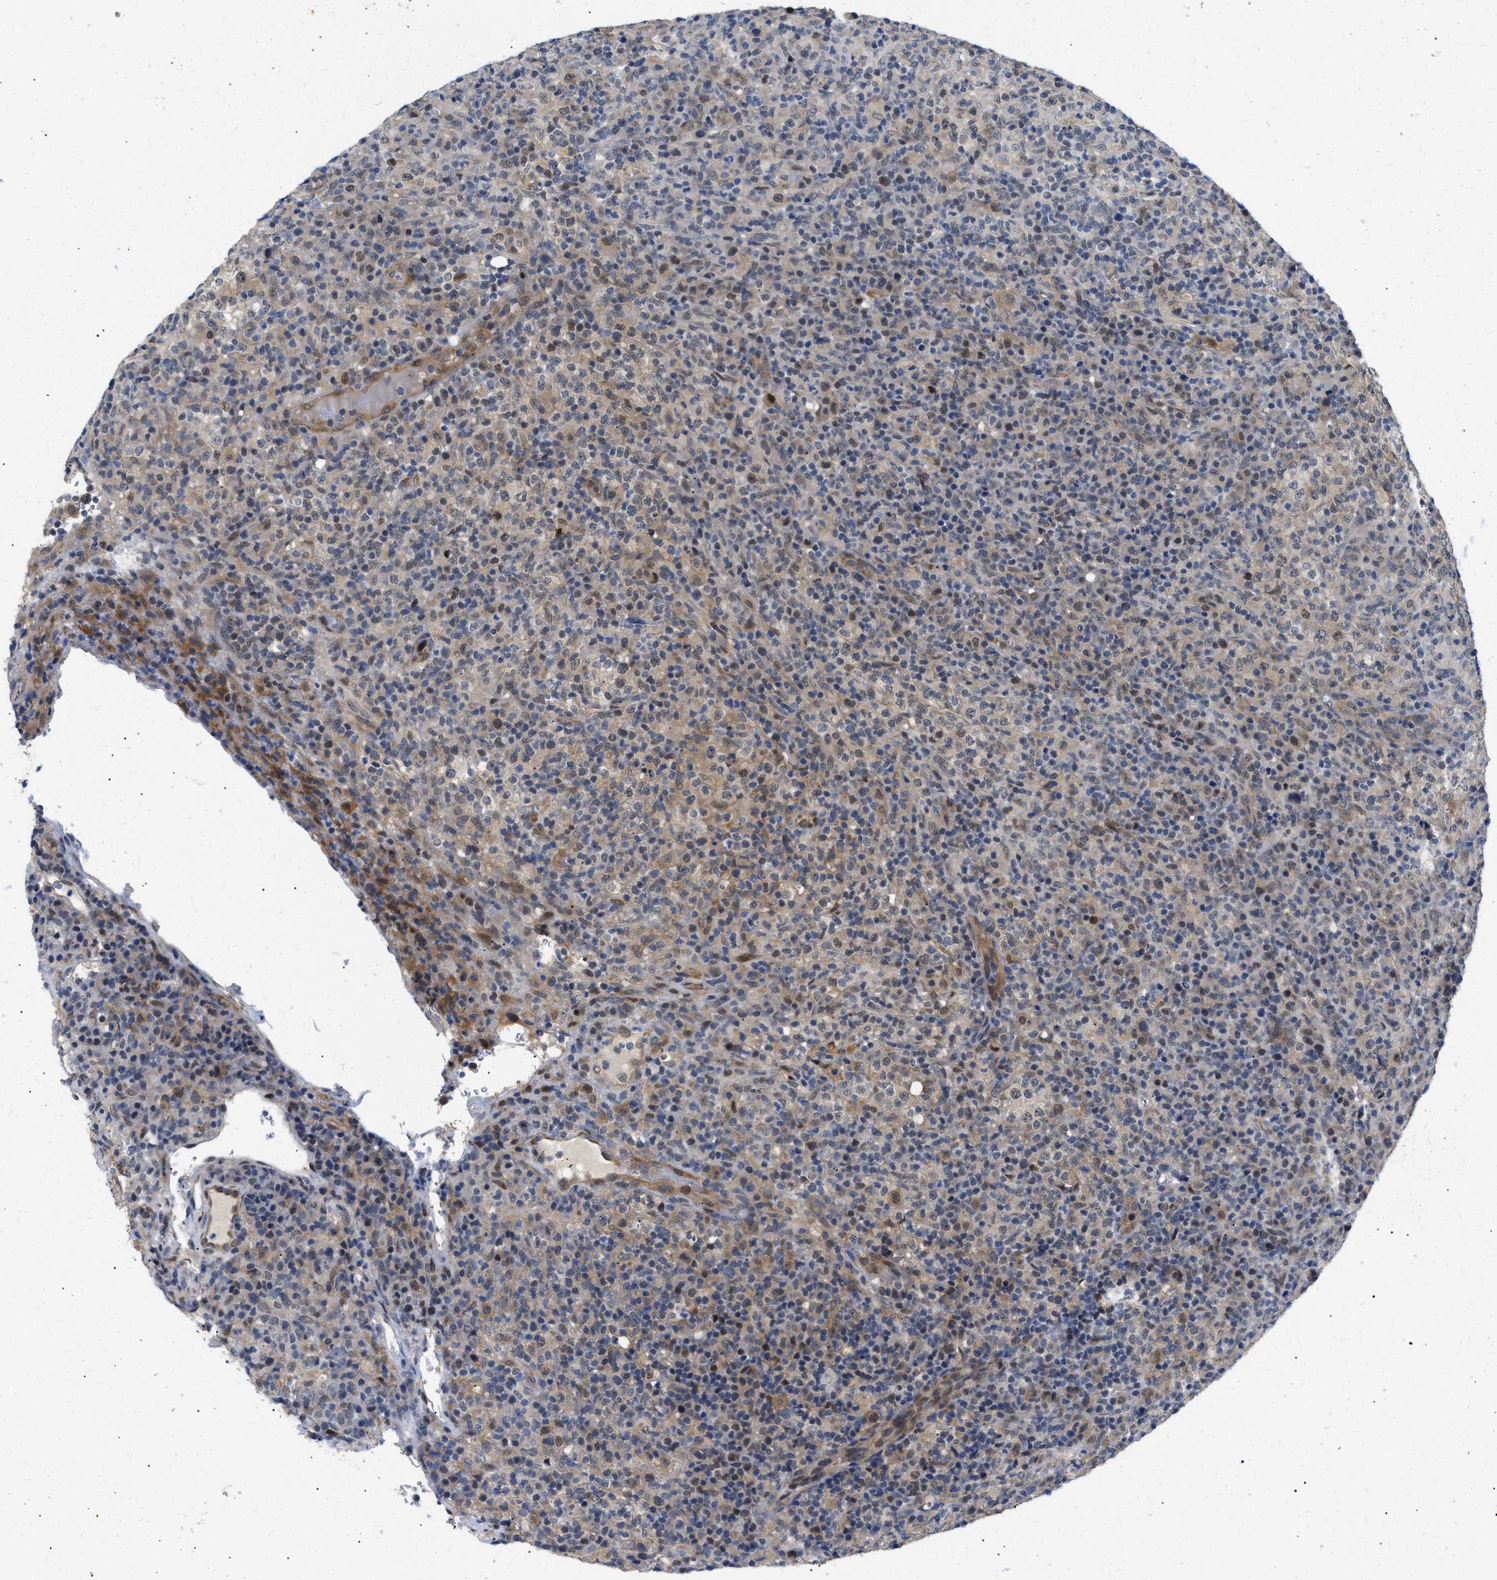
{"staining": {"intensity": "weak", "quantity": "25%-75%", "location": "cytoplasmic/membranous,nuclear"}, "tissue": "lymphoma", "cell_type": "Tumor cells", "image_type": "cancer", "snomed": [{"axis": "morphology", "description": "Malignant lymphoma, non-Hodgkin's type, High grade"}, {"axis": "topography", "description": "Lymph node"}], "caption": "Brown immunohistochemical staining in human malignant lymphoma, non-Hodgkin's type (high-grade) demonstrates weak cytoplasmic/membranous and nuclear expression in about 25%-75% of tumor cells.", "gene": "GARRE1", "patient": {"sex": "female", "age": 76}}